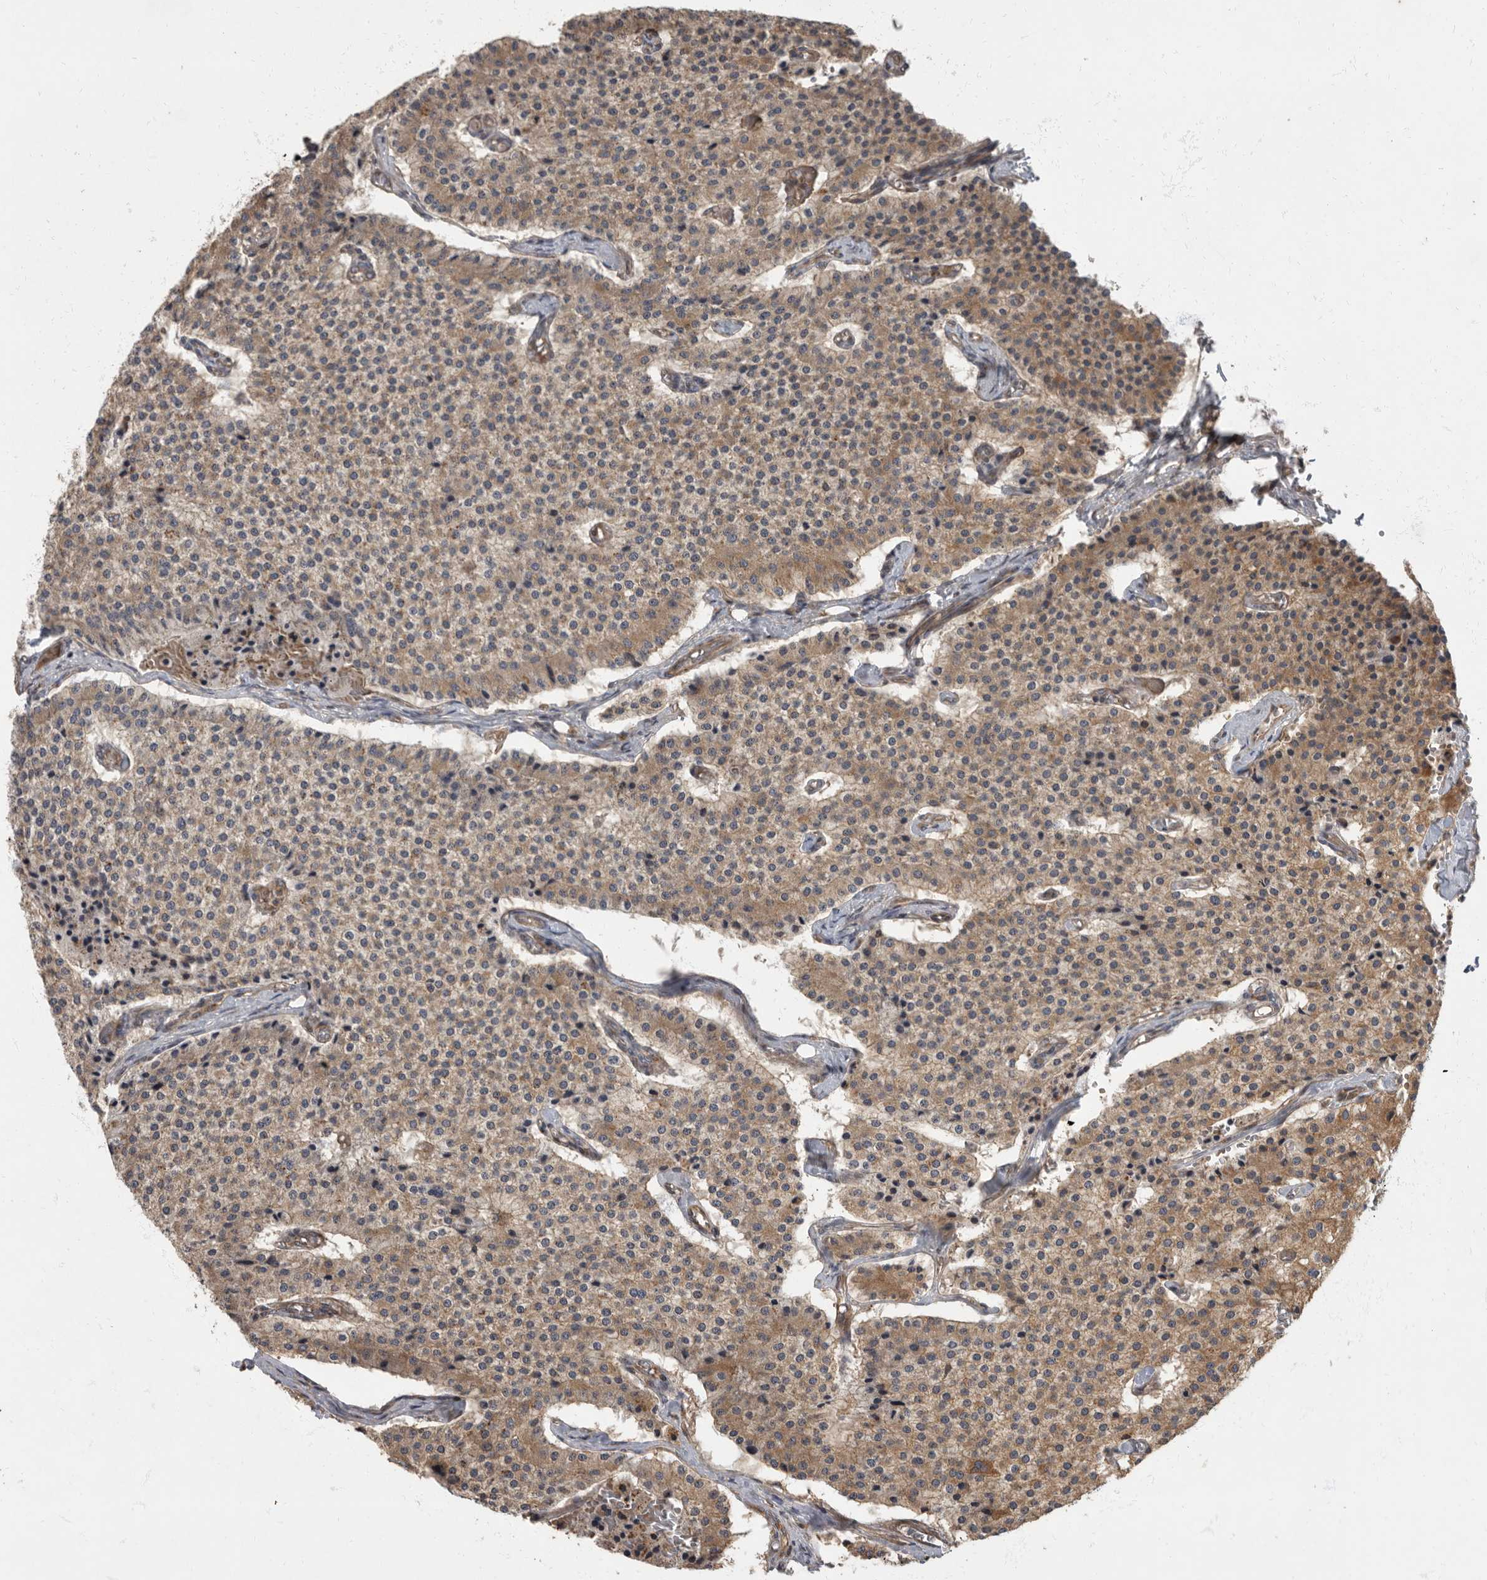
{"staining": {"intensity": "moderate", "quantity": "25%-75%", "location": "cytoplasmic/membranous"}, "tissue": "carcinoid", "cell_type": "Tumor cells", "image_type": "cancer", "snomed": [{"axis": "morphology", "description": "Carcinoid, malignant, NOS"}, {"axis": "topography", "description": "Colon"}], "caption": "Human malignant carcinoid stained for a protein (brown) shows moderate cytoplasmic/membranous positive positivity in about 25%-75% of tumor cells.", "gene": "IQCK", "patient": {"sex": "female", "age": 52}}